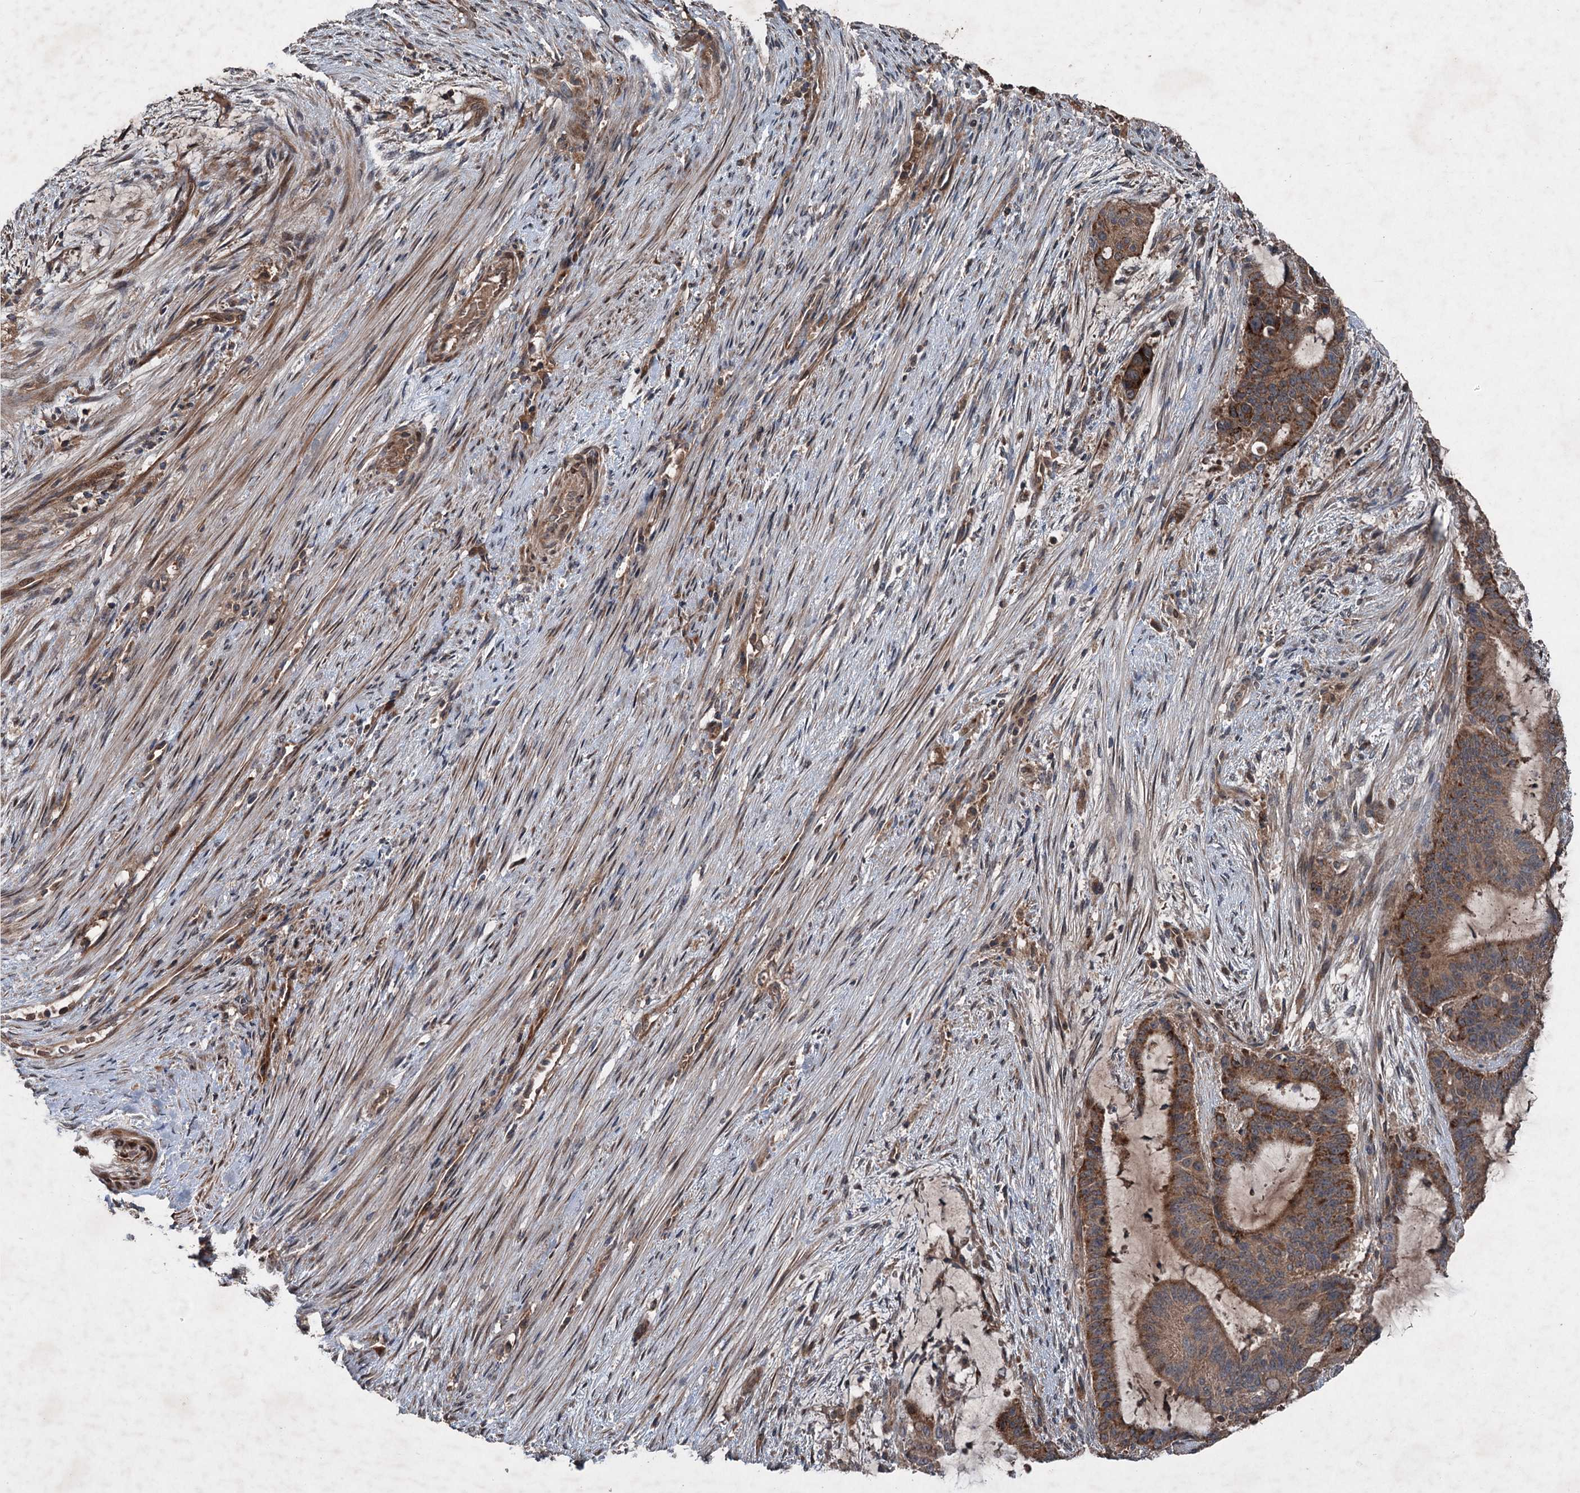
{"staining": {"intensity": "moderate", "quantity": ">75%", "location": "cytoplasmic/membranous"}, "tissue": "liver cancer", "cell_type": "Tumor cells", "image_type": "cancer", "snomed": [{"axis": "morphology", "description": "Normal tissue, NOS"}, {"axis": "morphology", "description": "Cholangiocarcinoma"}, {"axis": "topography", "description": "Liver"}, {"axis": "topography", "description": "Peripheral nerve tissue"}], "caption": "A photomicrograph of liver cancer (cholangiocarcinoma) stained for a protein exhibits moderate cytoplasmic/membranous brown staining in tumor cells. Nuclei are stained in blue.", "gene": "ALAS1", "patient": {"sex": "female", "age": 73}}